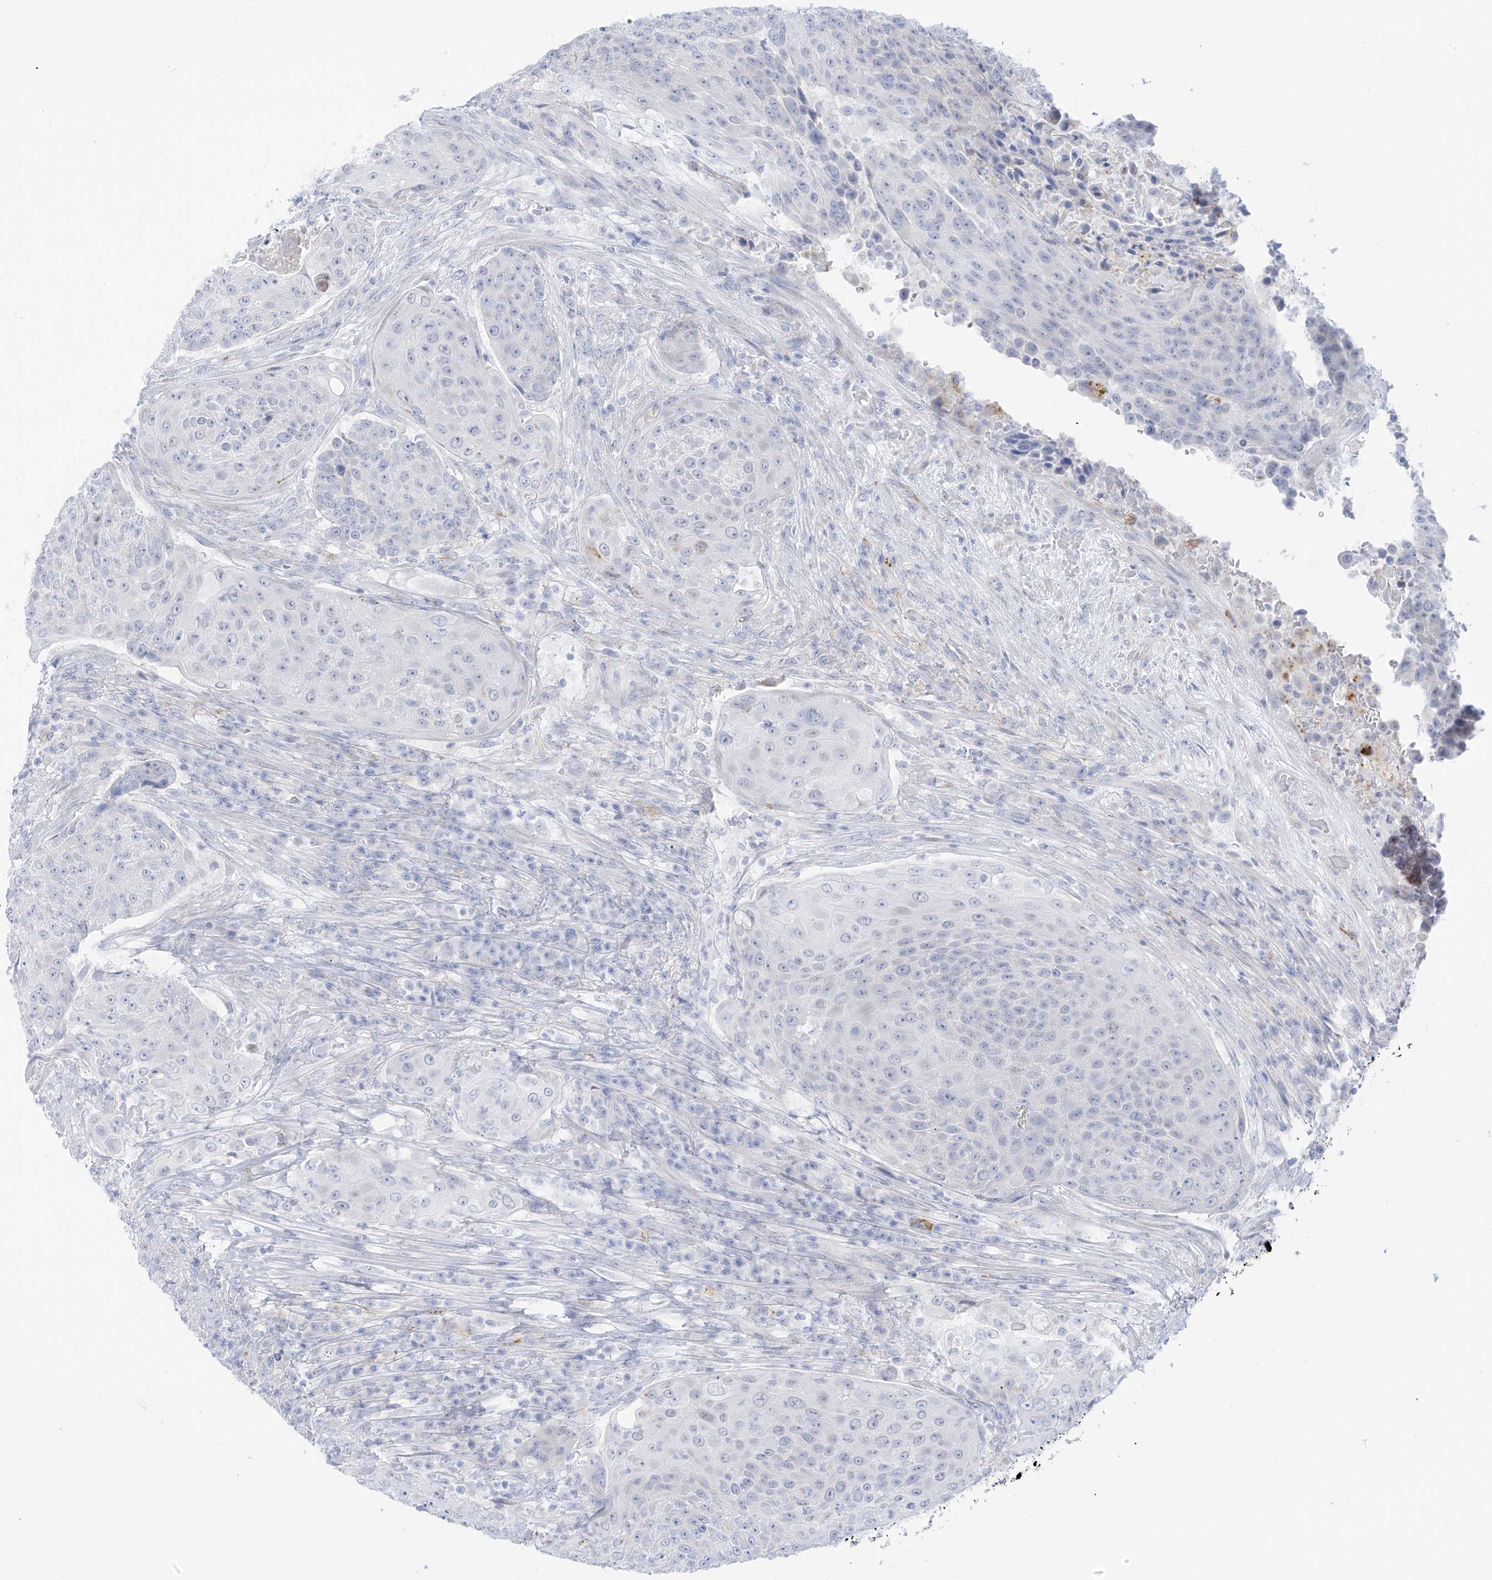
{"staining": {"intensity": "negative", "quantity": "none", "location": "none"}, "tissue": "urothelial cancer", "cell_type": "Tumor cells", "image_type": "cancer", "snomed": [{"axis": "morphology", "description": "Urothelial carcinoma, High grade"}, {"axis": "topography", "description": "Urinary bladder"}], "caption": "DAB (3,3'-diaminobenzidine) immunohistochemical staining of urothelial cancer reveals no significant positivity in tumor cells. (DAB (3,3'-diaminobenzidine) immunohistochemistry, high magnification).", "gene": "PSPH", "patient": {"sex": "female", "age": 63}}